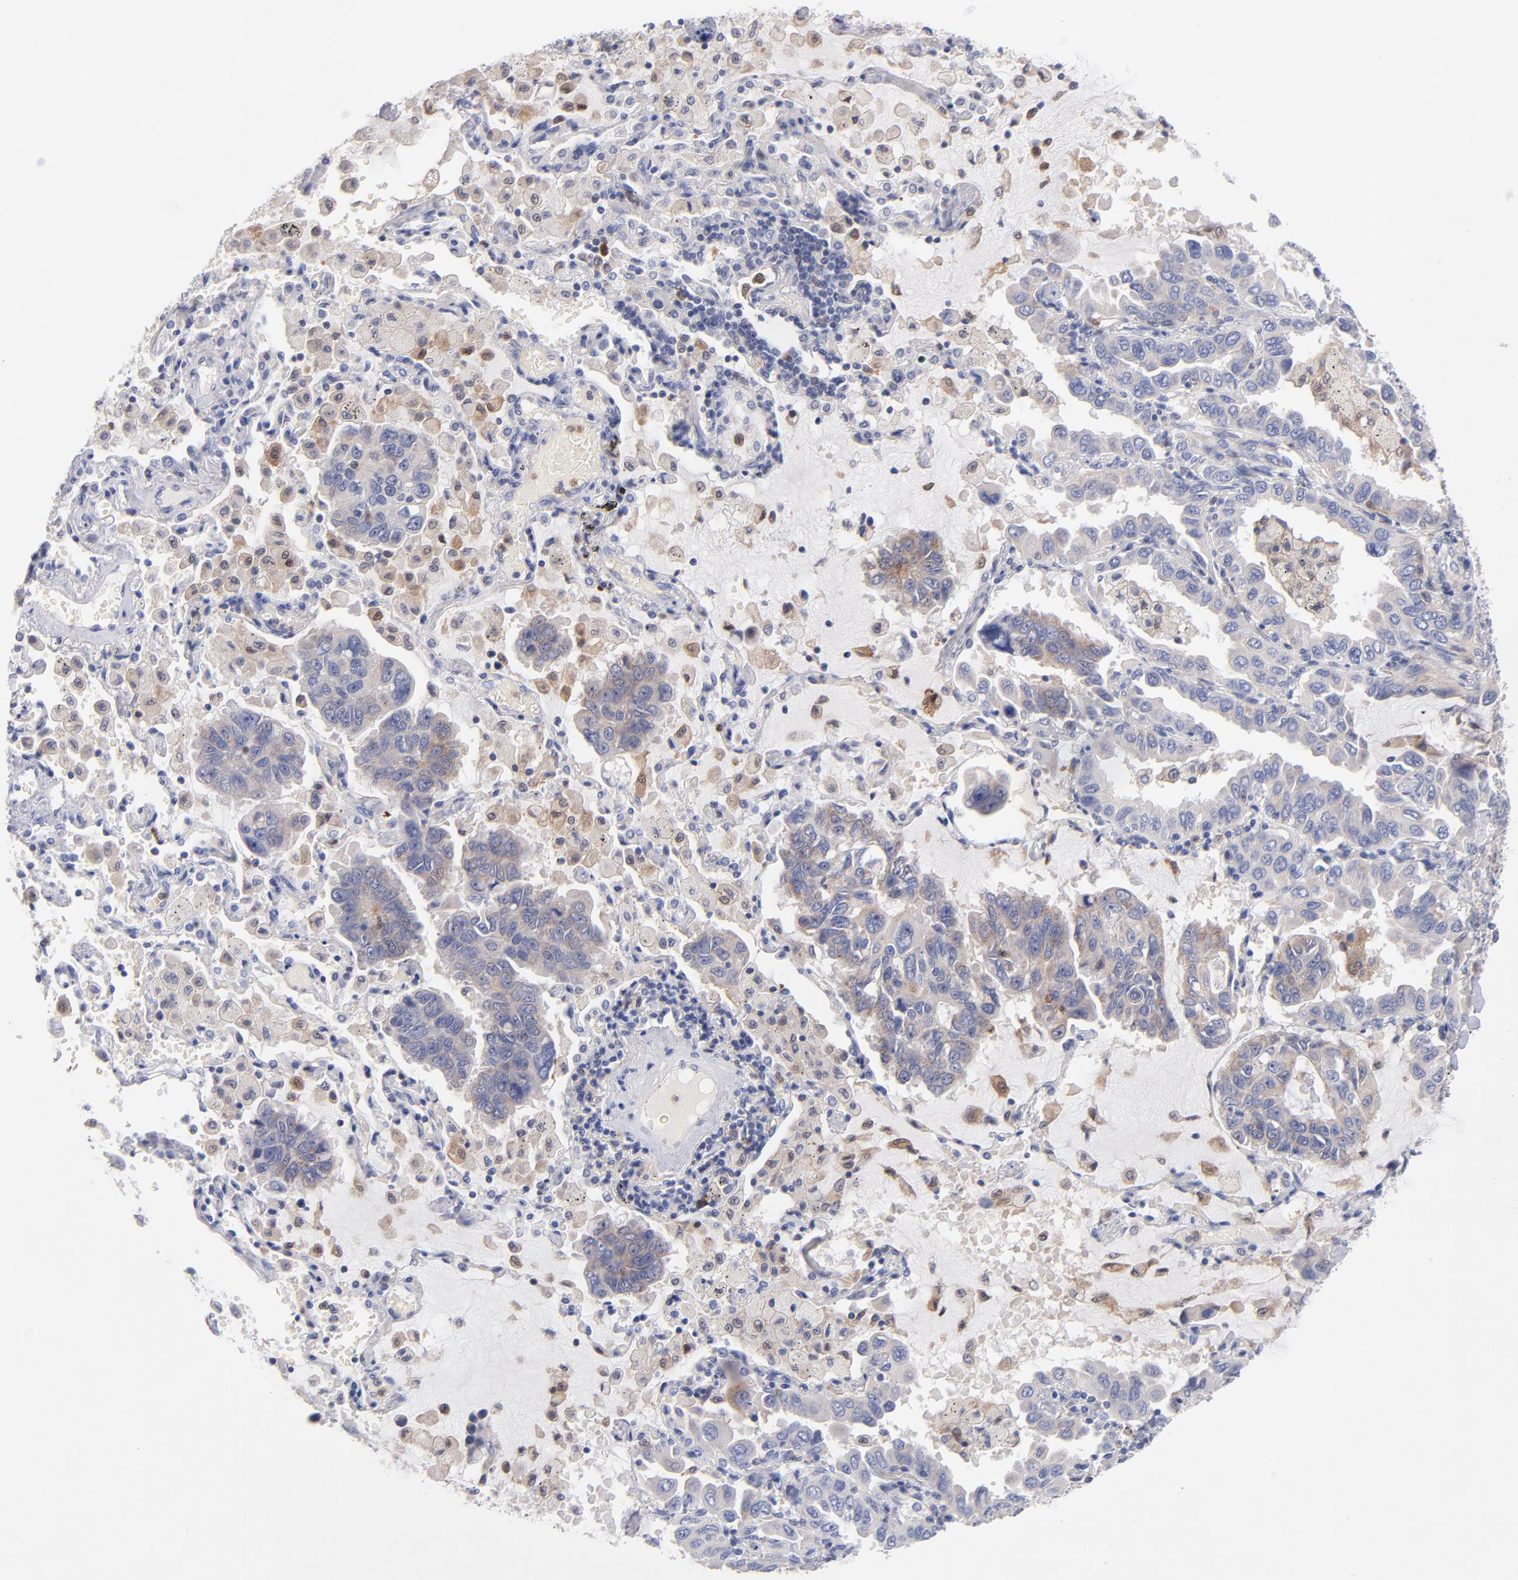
{"staining": {"intensity": "weak", "quantity": "25%-75%", "location": "cytoplasmic/membranous"}, "tissue": "lung cancer", "cell_type": "Tumor cells", "image_type": "cancer", "snomed": [{"axis": "morphology", "description": "Adenocarcinoma, NOS"}, {"axis": "topography", "description": "Lung"}], "caption": "Protein analysis of lung cancer tissue exhibits weak cytoplasmic/membranous staining in about 25%-75% of tumor cells.", "gene": "BID", "patient": {"sex": "male", "age": 64}}